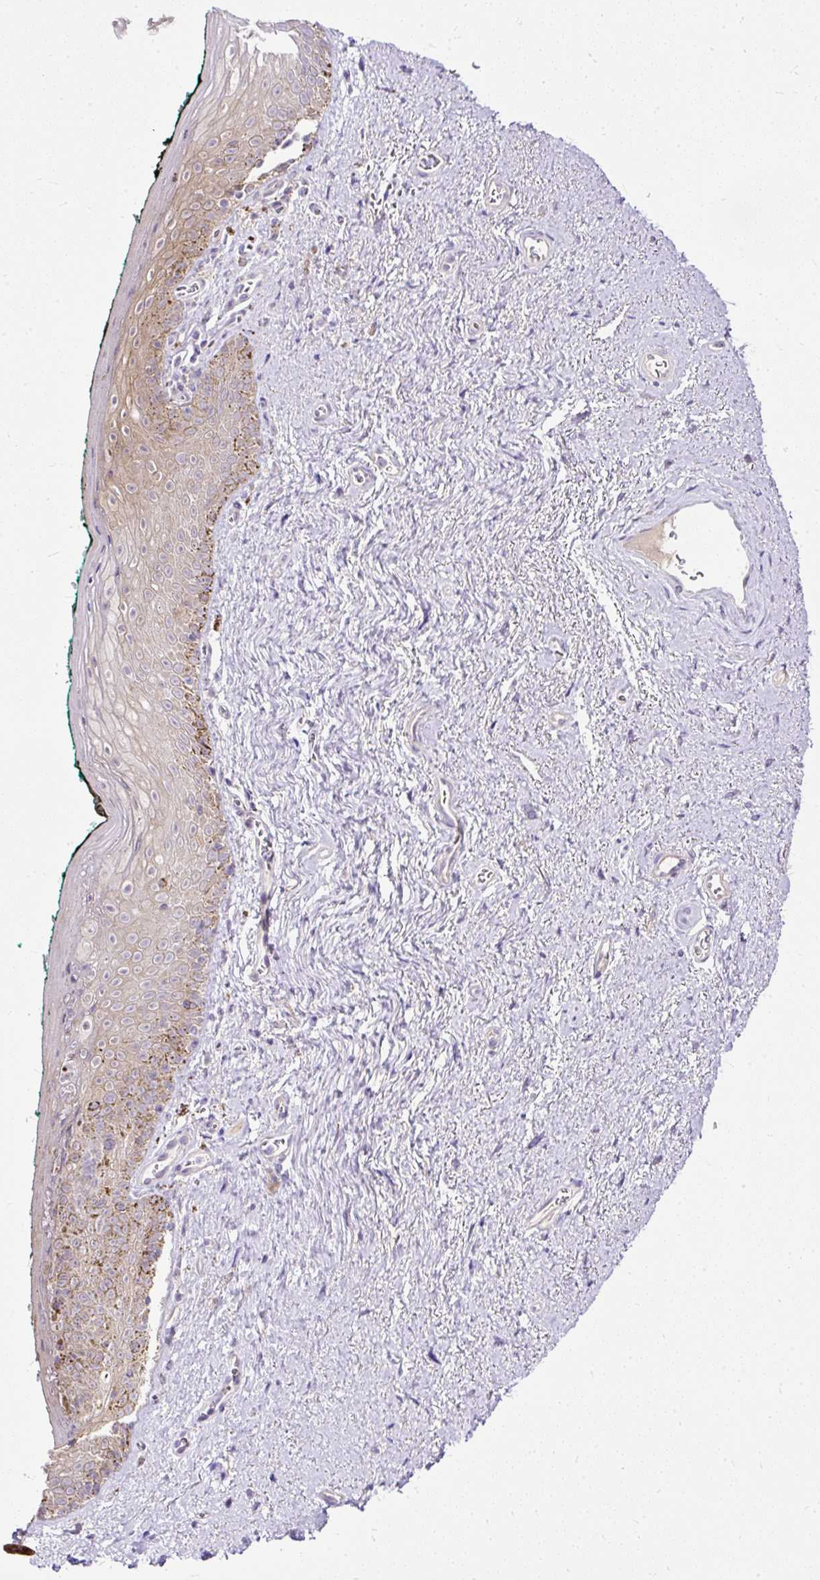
{"staining": {"intensity": "moderate", "quantity": "<25%", "location": "cytoplasmic/membranous"}, "tissue": "vagina", "cell_type": "Squamous epithelial cells", "image_type": "normal", "snomed": [{"axis": "morphology", "description": "Normal tissue, NOS"}, {"axis": "topography", "description": "Vulva"}, {"axis": "topography", "description": "Vagina"}, {"axis": "topography", "description": "Peripheral nerve tissue"}], "caption": "A photomicrograph of human vagina stained for a protein displays moderate cytoplasmic/membranous brown staining in squamous epithelial cells.", "gene": "AMFR", "patient": {"sex": "female", "age": 66}}